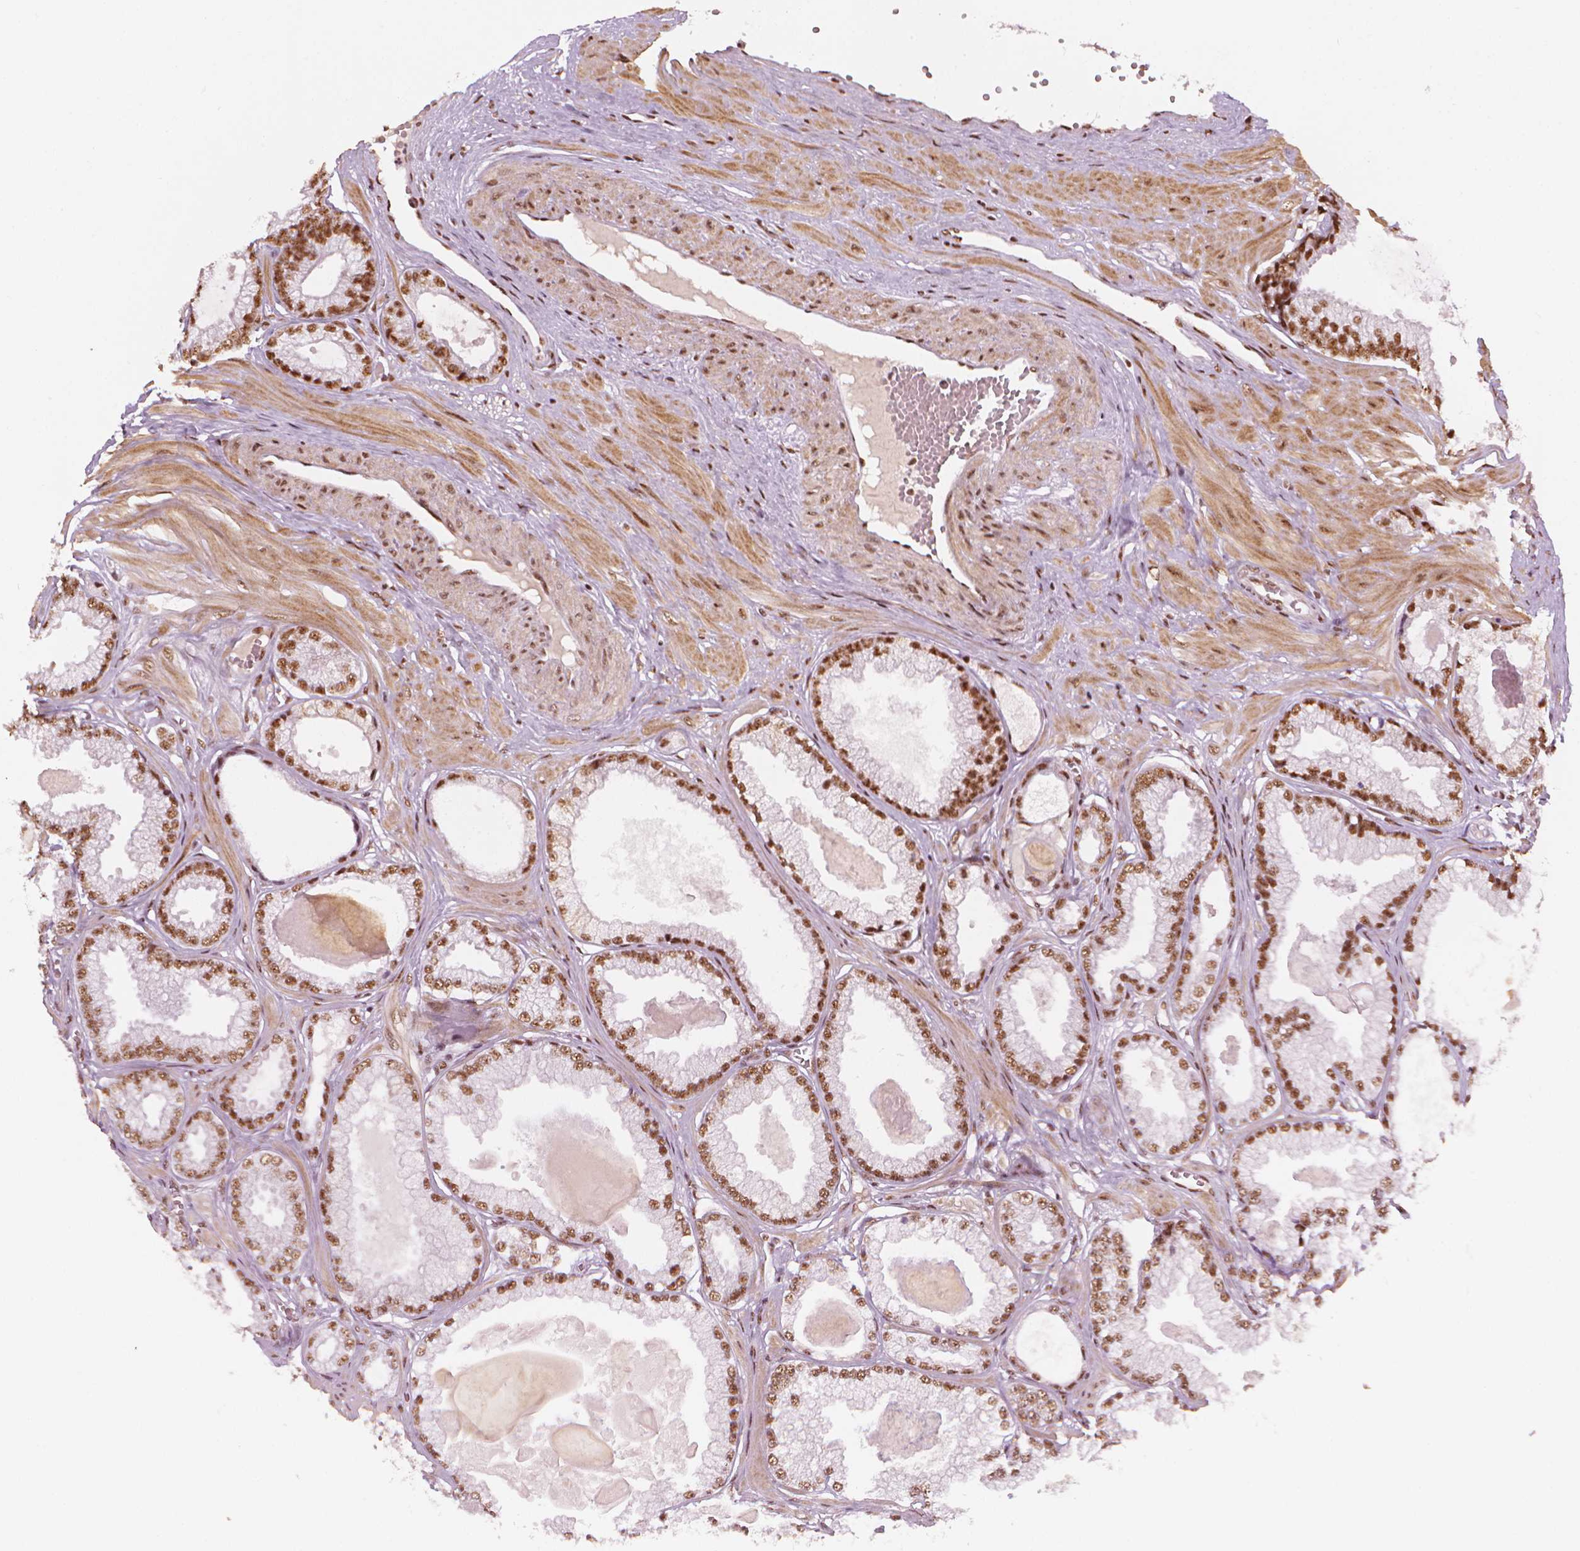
{"staining": {"intensity": "moderate", "quantity": ">75%", "location": "nuclear"}, "tissue": "prostate cancer", "cell_type": "Tumor cells", "image_type": "cancer", "snomed": [{"axis": "morphology", "description": "Adenocarcinoma, Low grade"}, {"axis": "topography", "description": "Prostate"}], "caption": "Prostate cancer (low-grade adenocarcinoma) stained with immunohistochemistry (IHC) shows moderate nuclear staining in about >75% of tumor cells.", "gene": "ELF2", "patient": {"sex": "male", "age": 64}}